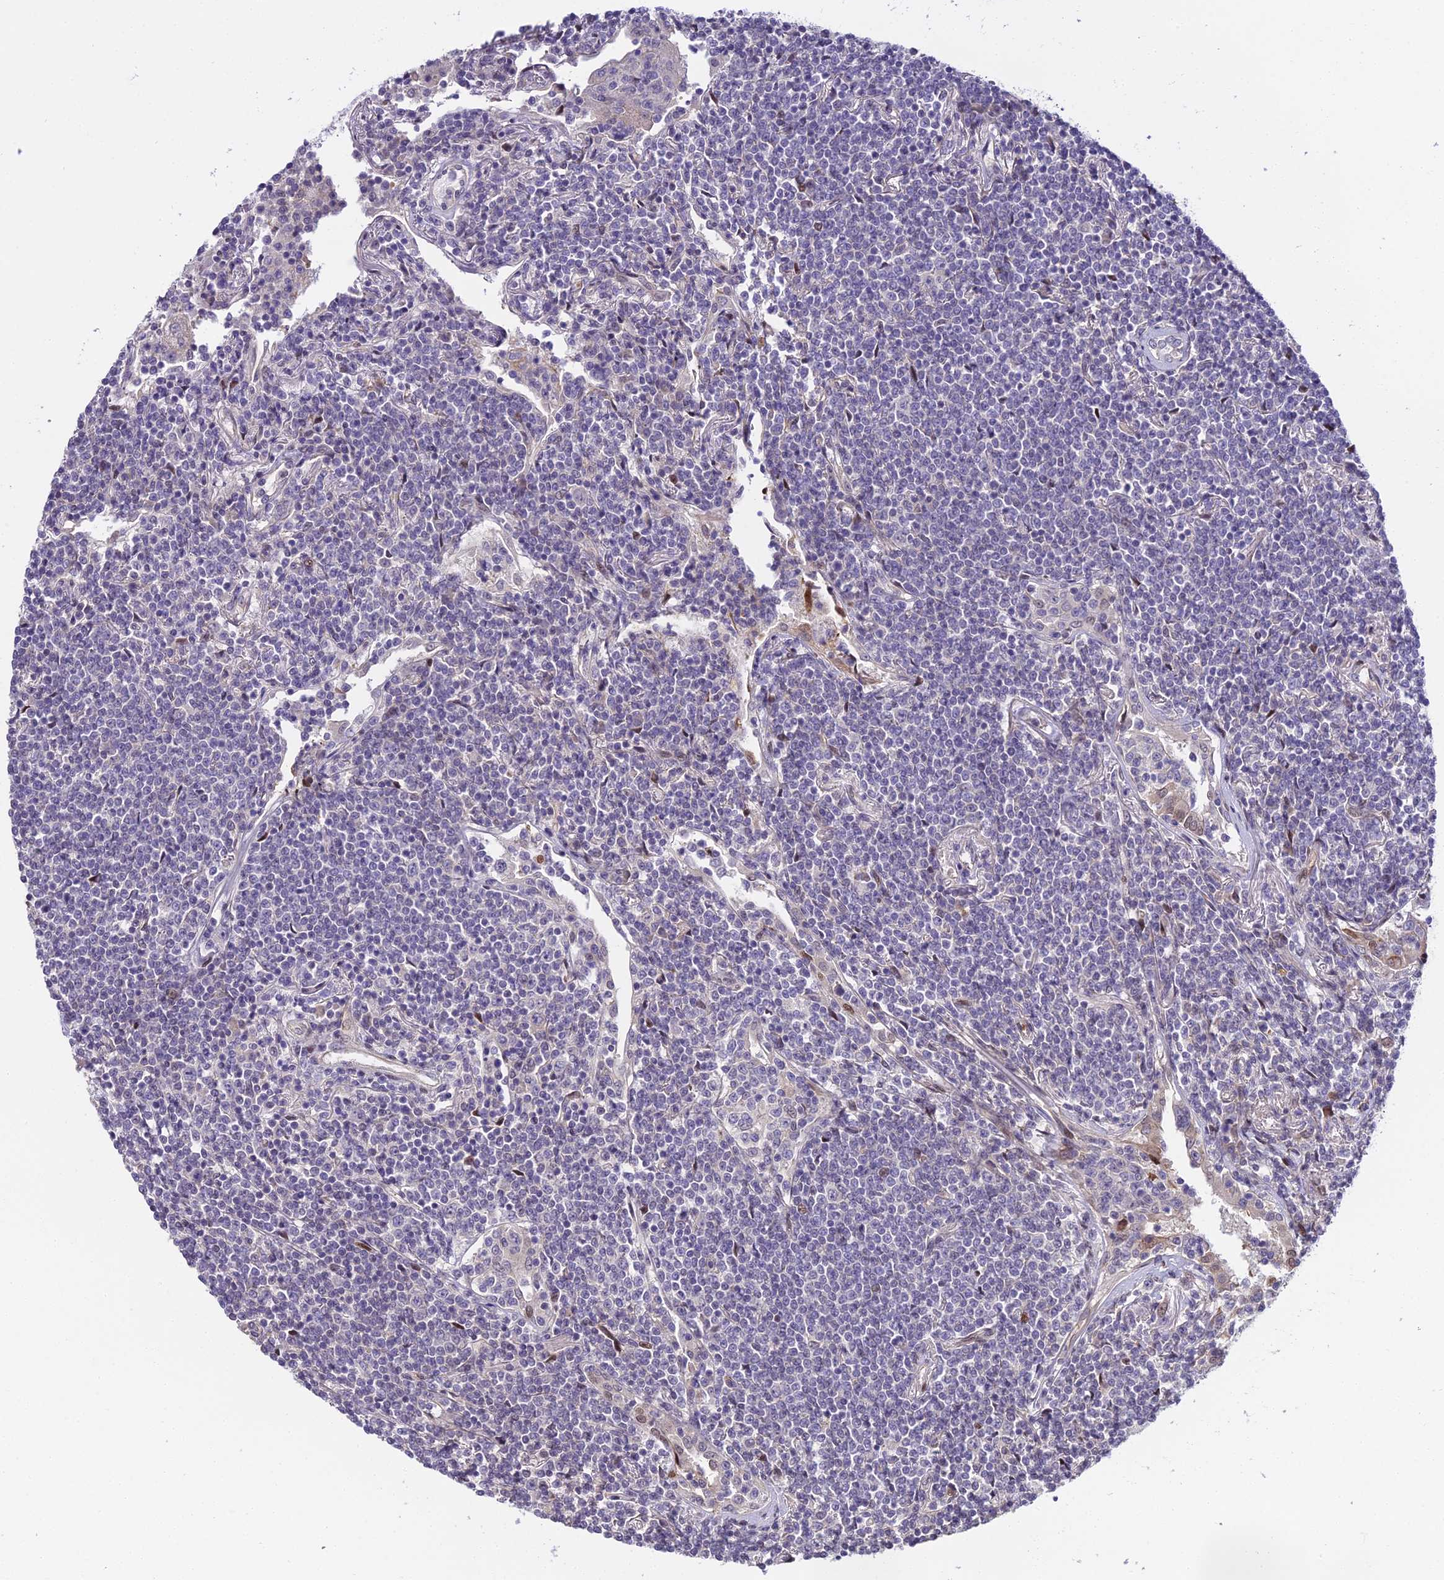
{"staining": {"intensity": "negative", "quantity": "none", "location": "none"}, "tissue": "lymphoma", "cell_type": "Tumor cells", "image_type": "cancer", "snomed": [{"axis": "morphology", "description": "Malignant lymphoma, non-Hodgkin's type, Low grade"}, {"axis": "topography", "description": "Lung"}], "caption": "Tumor cells show no significant expression in malignant lymphoma, non-Hodgkin's type (low-grade).", "gene": "ZNF707", "patient": {"sex": "female", "age": 71}}